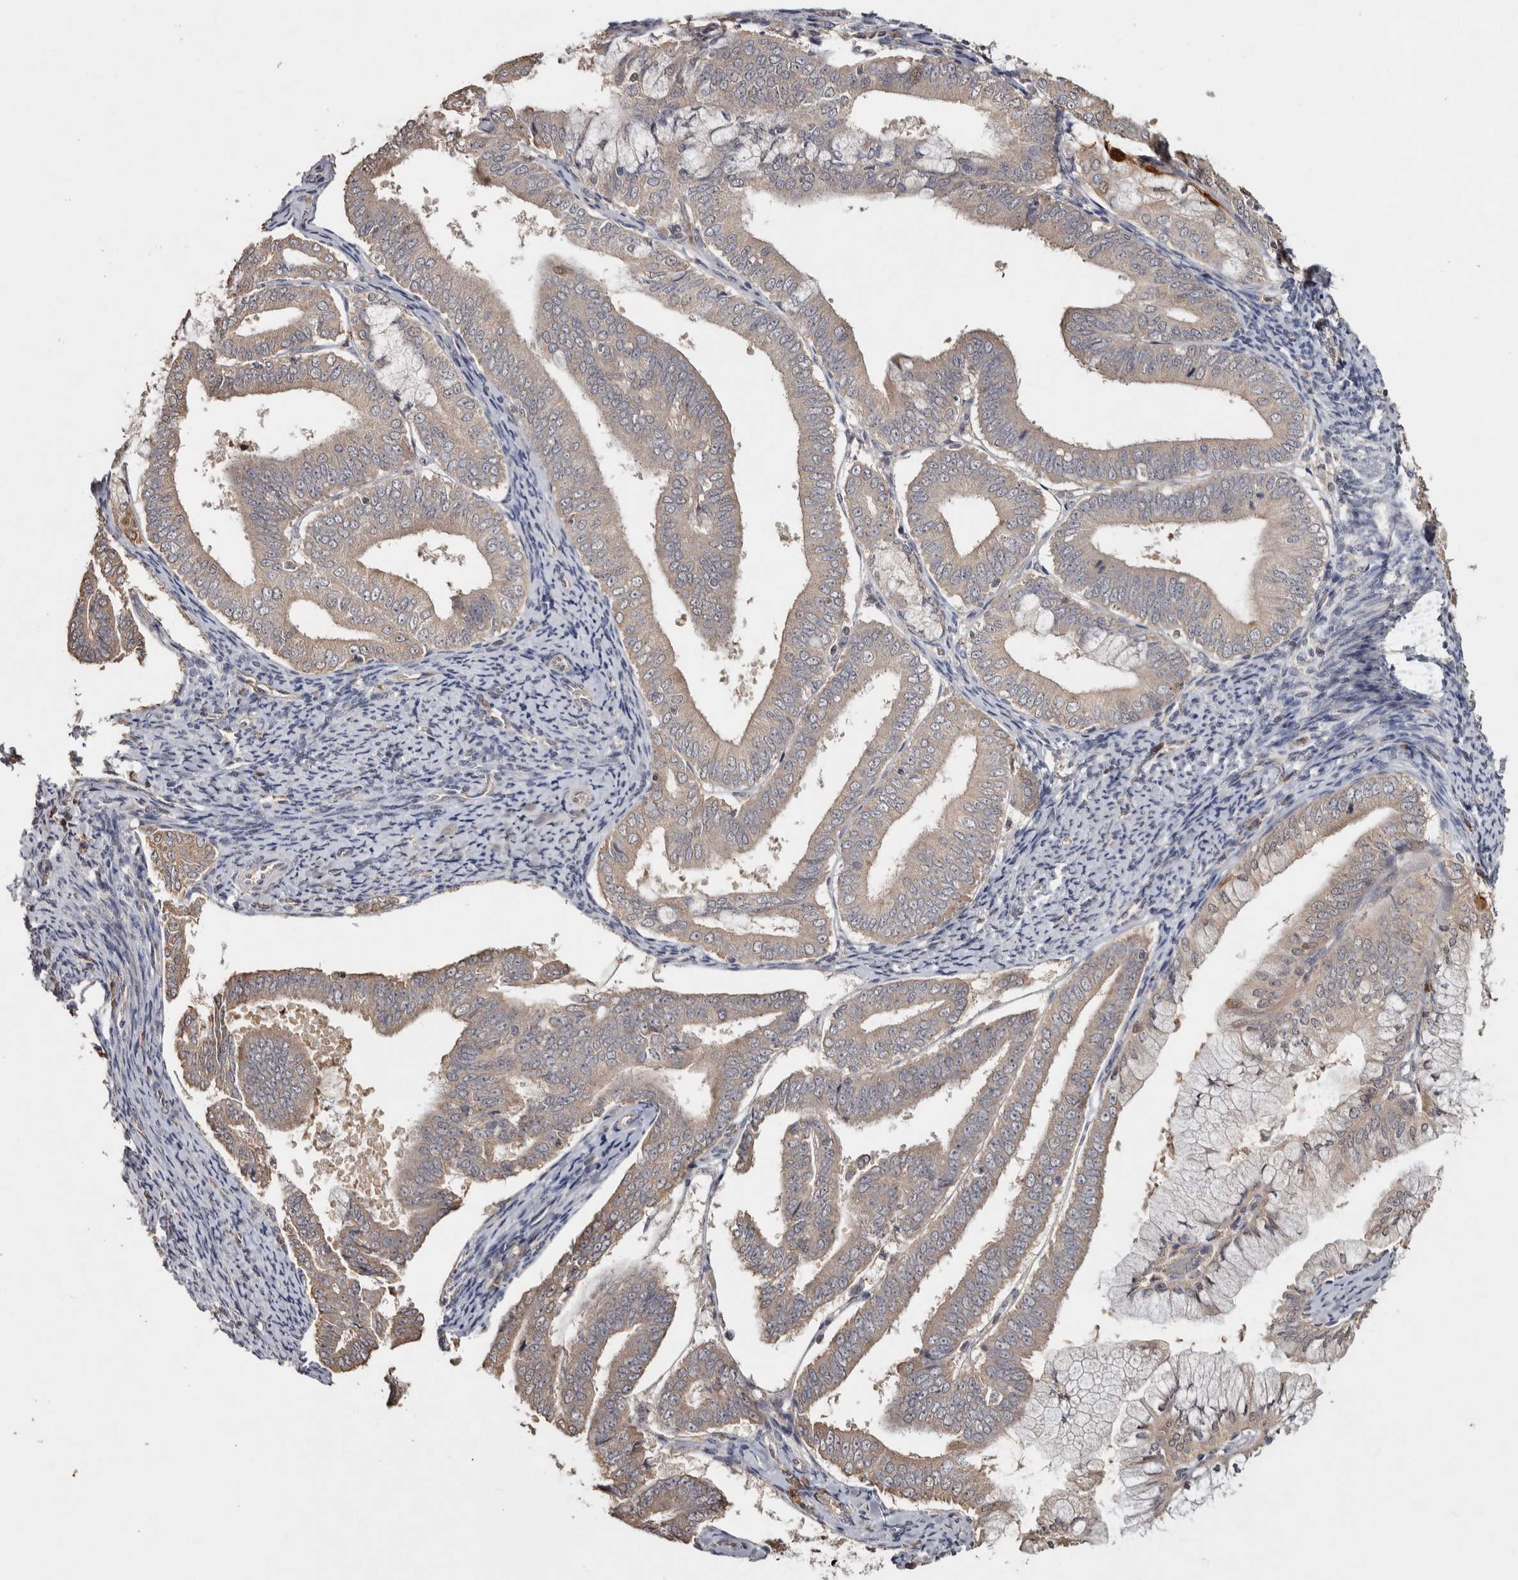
{"staining": {"intensity": "weak", "quantity": ">75%", "location": "cytoplasmic/membranous"}, "tissue": "endometrial cancer", "cell_type": "Tumor cells", "image_type": "cancer", "snomed": [{"axis": "morphology", "description": "Adenocarcinoma, NOS"}, {"axis": "topography", "description": "Endometrium"}], "caption": "DAB (3,3'-diaminobenzidine) immunohistochemical staining of human adenocarcinoma (endometrial) shows weak cytoplasmic/membranous protein expression in about >75% of tumor cells.", "gene": "EIF3H", "patient": {"sex": "female", "age": 63}}